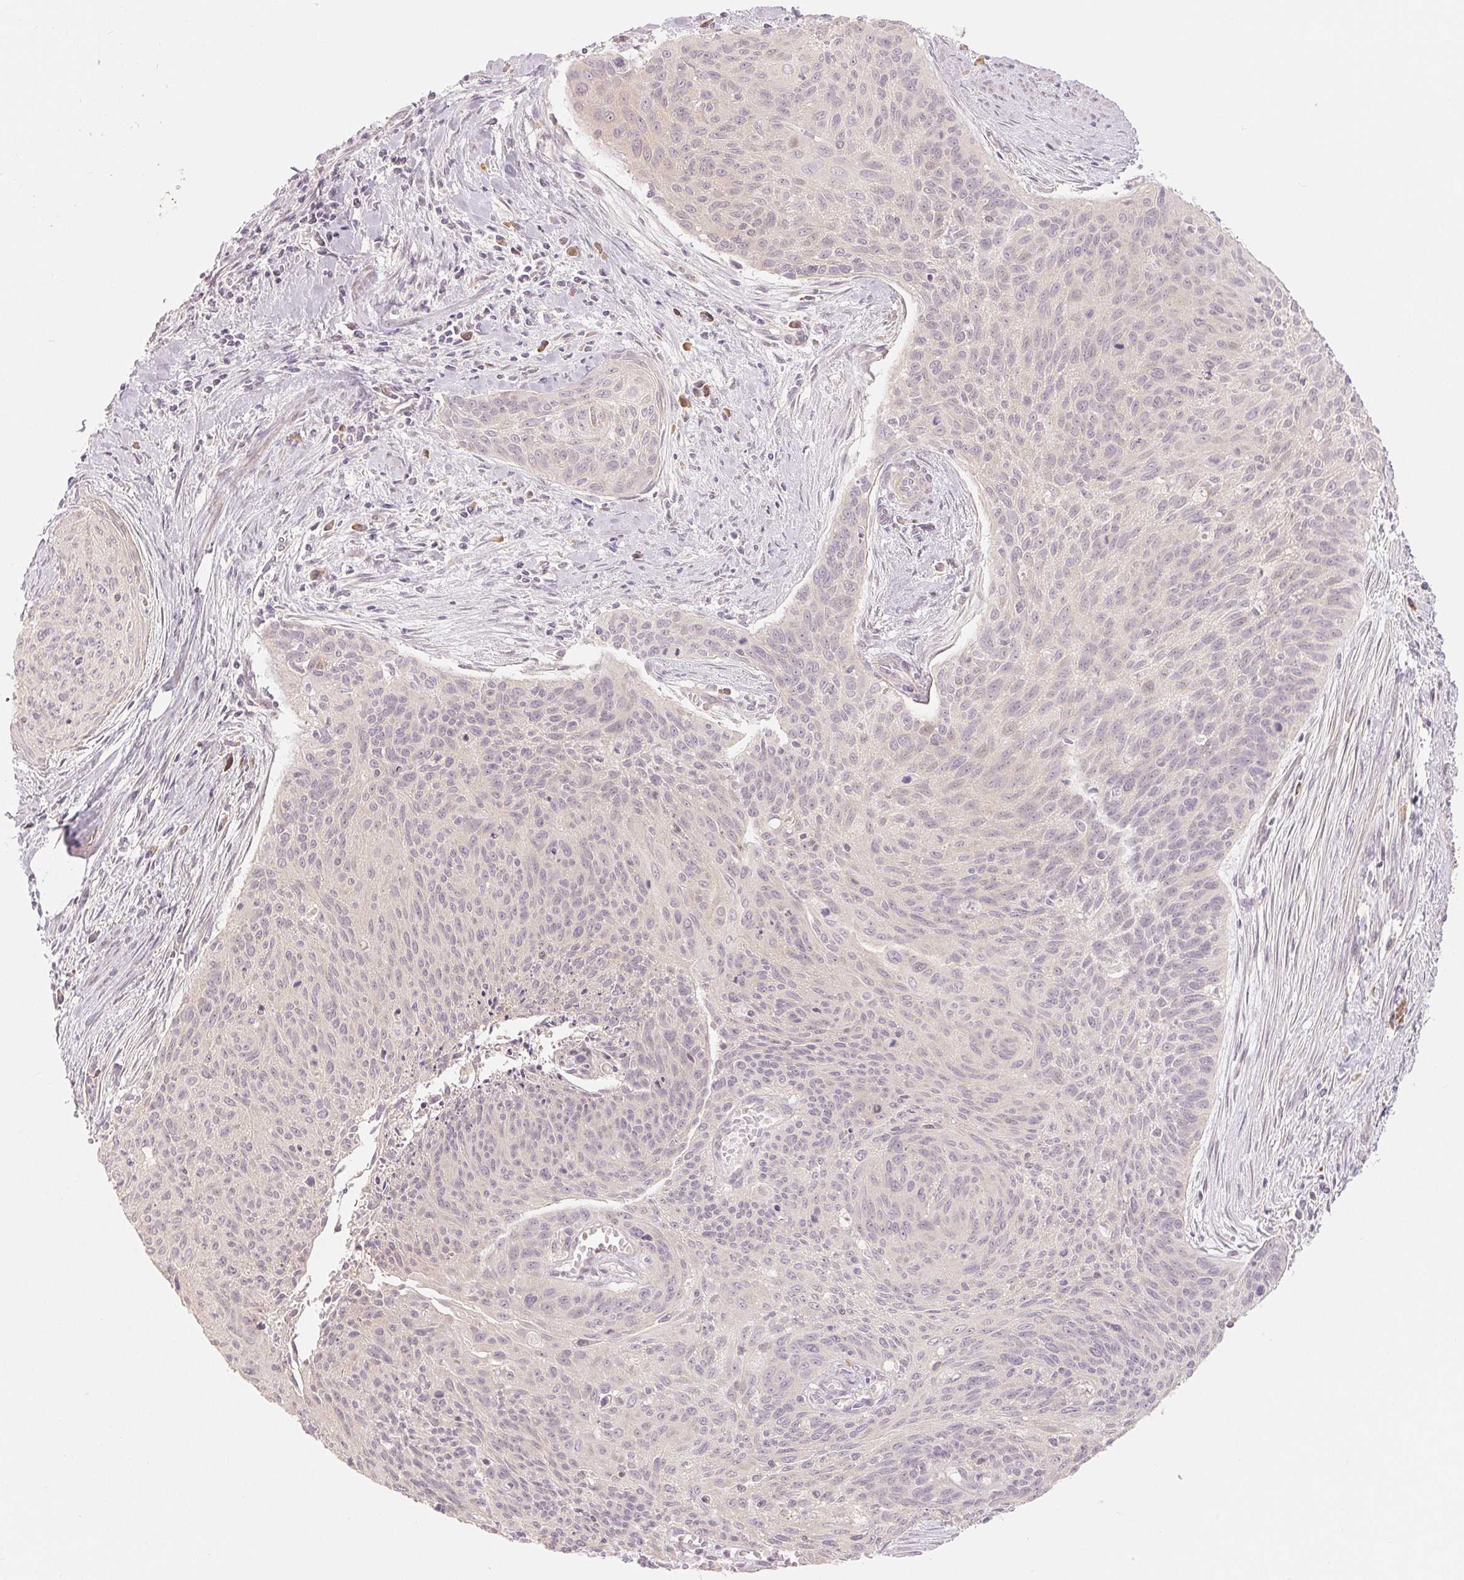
{"staining": {"intensity": "negative", "quantity": "none", "location": "none"}, "tissue": "cervical cancer", "cell_type": "Tumor cells", "image_type": "cancer", "snomed": [{"axis": "morphology", "description": "Squamous cell carcinoma, NOS"}, {"axis": "topography", "description": "Cervix"}], "caption": "Squamous cell carcinoma (cervical) stained for a protein using IHC displays no staining tumor cells.", "gene": "DENND2C", "patient": {"sex": "female", "age": 55}}